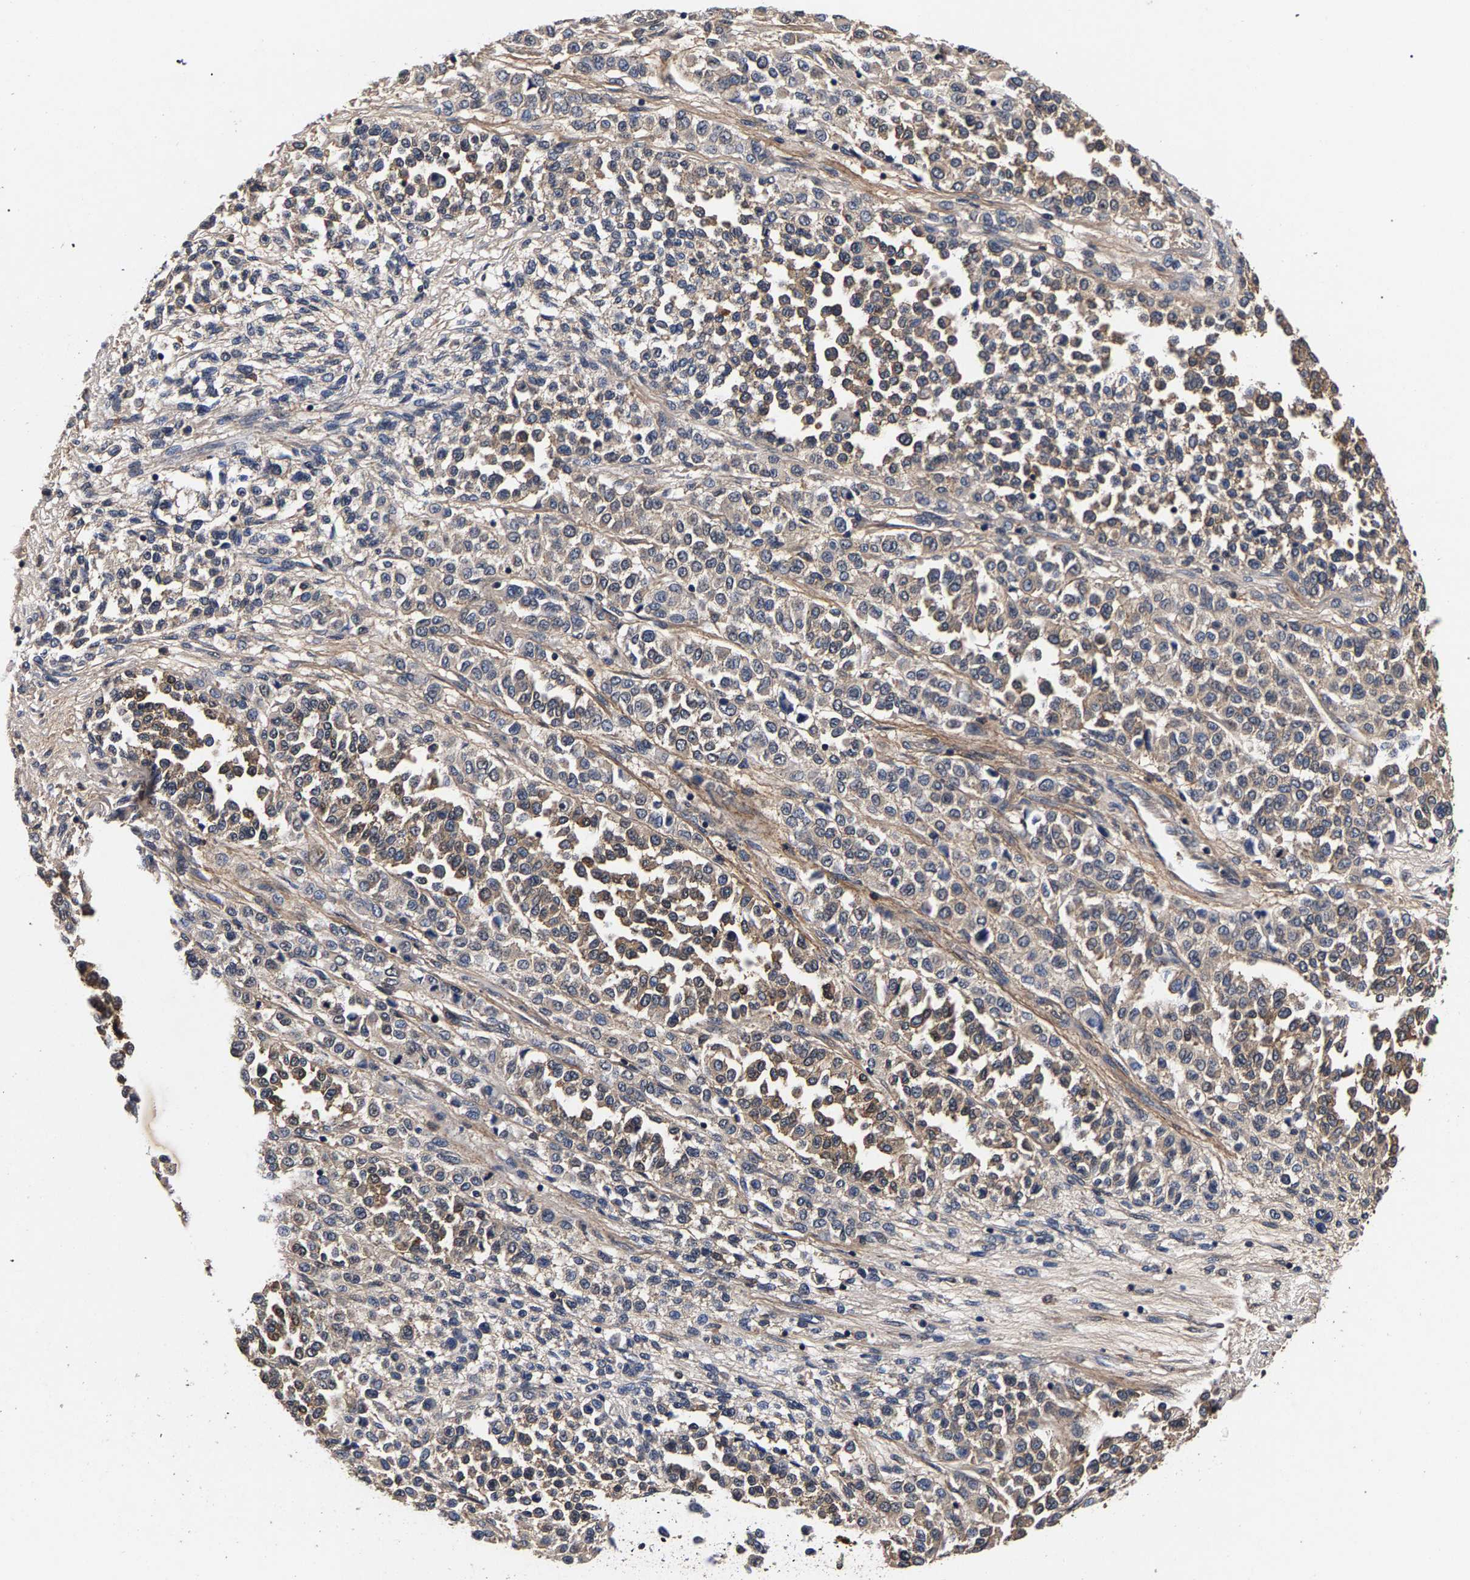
{"staining": {"intensity": "moderate", "quantity": "25%-75%", "location": "cytoplasmic/membranous"}, "tissue": "melanoma", "cell_type": "Tumor cells", "image_type": "cancer", "snomed": [{"axis": "morphology", "description": "Malignant melanoma, Metastatic site"}, {"axis": "topography", "description": "Pancreas"}], "caption": "High-magnification brightfield microscopy of malignant melanoma (metastatic site) stained with DAB (brown) and counterstained with hematoxylin (blue). tumor cells exhibit moderate cytoplasmic/membranous staining is present in approximately25%-75% of cells.", "gene": "MARCHF7", "patient": {"sex": "female", "age": 30}}